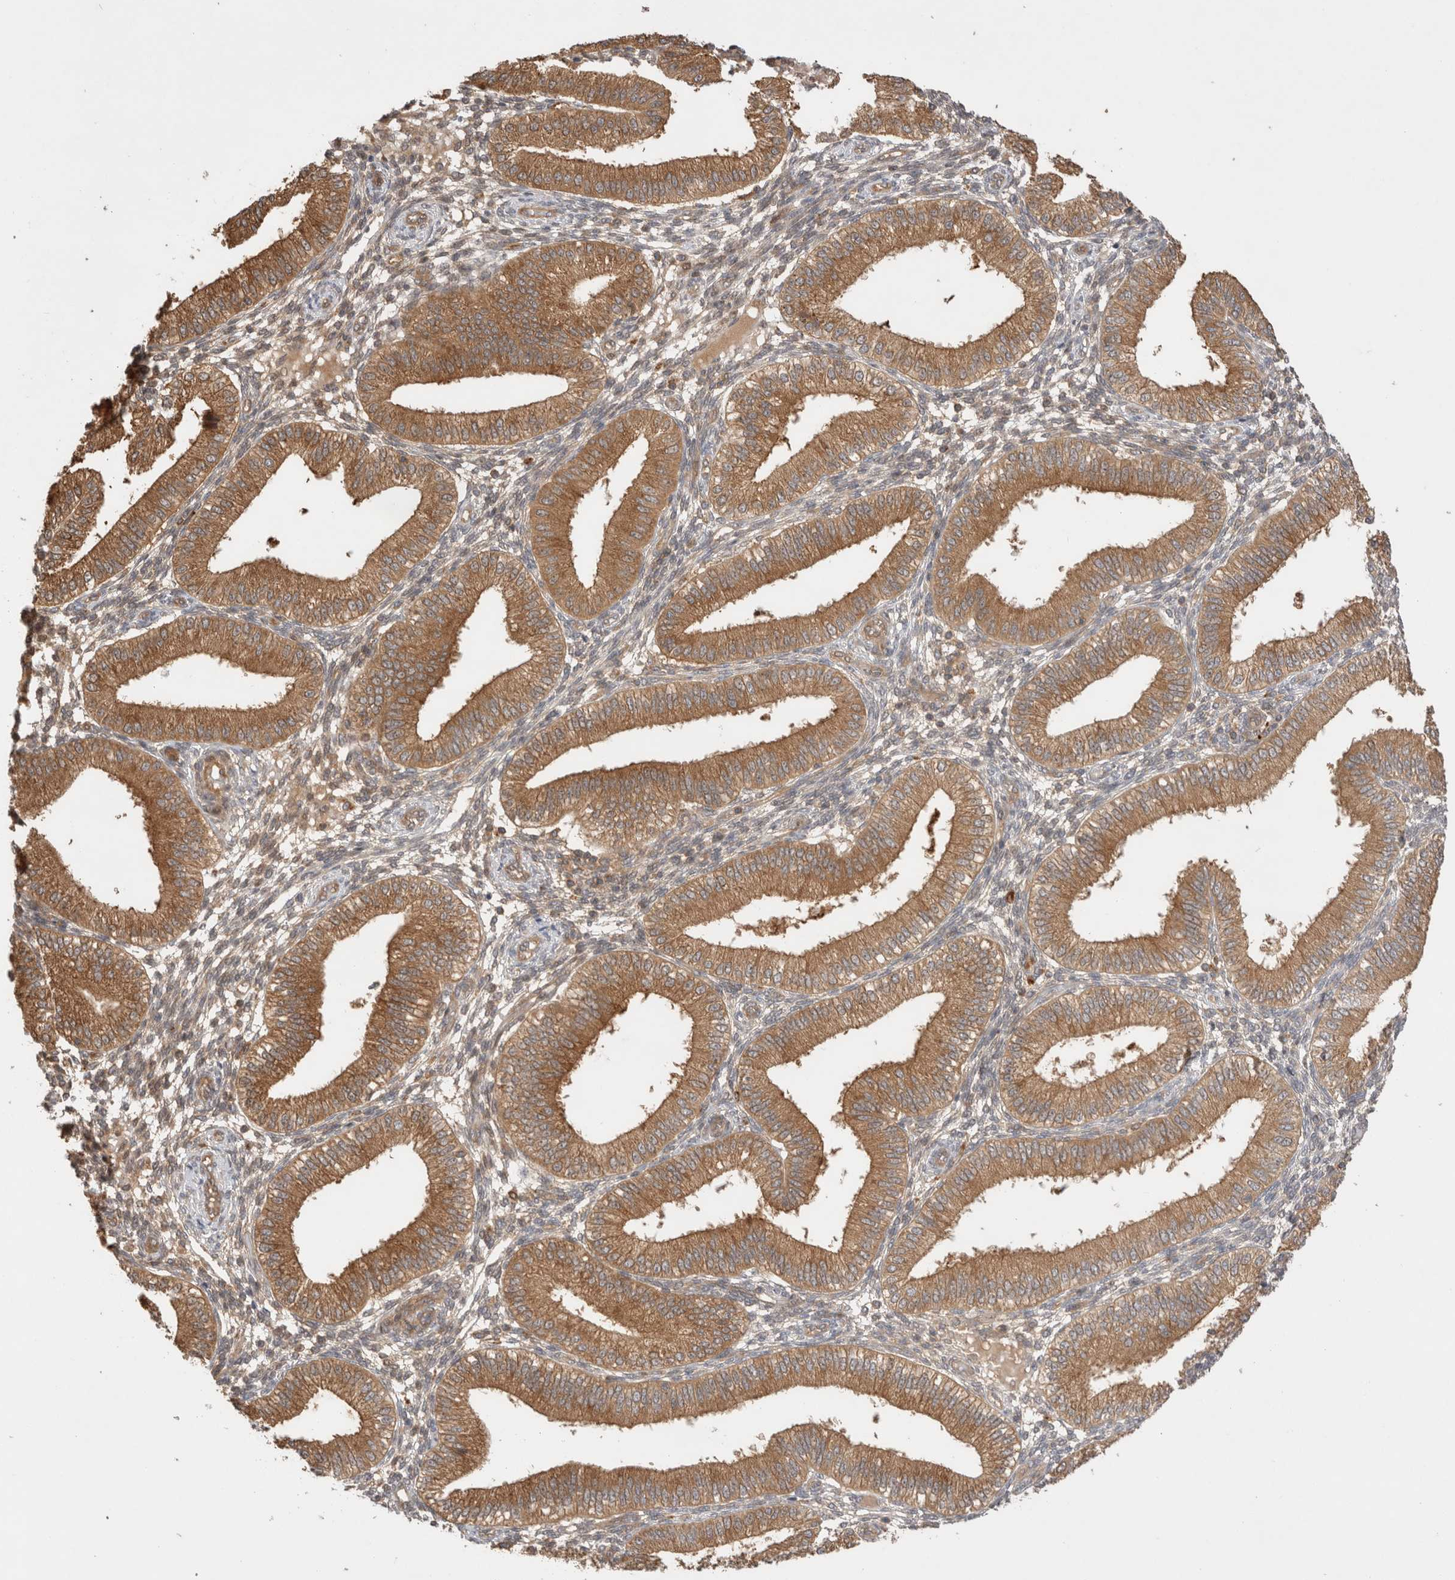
{"staining": {"intensity": "weak", "quantity": ">75%", "location": "cytoplasmic/membranous"}, "tissue": "endometrium", "cell_type": "Cells in endometrial stroma", "image_type": "normal", "snomed": [{"axis": "morphology", "description": "Normal tissue, NOS"}, {"axis": "topography", "description": "Endometrium"}], "caption": "Normal endometrium was stained to show a protein in brown. There is low levels of weak cytoplasmic/membranous positivity in about >75% of cells in endometrial stroma. The protein of interest is shown in brown color, while the nuclei are stained blue.", "gene": "VPS28", "patient": {"sex": "female", "age": 39}}